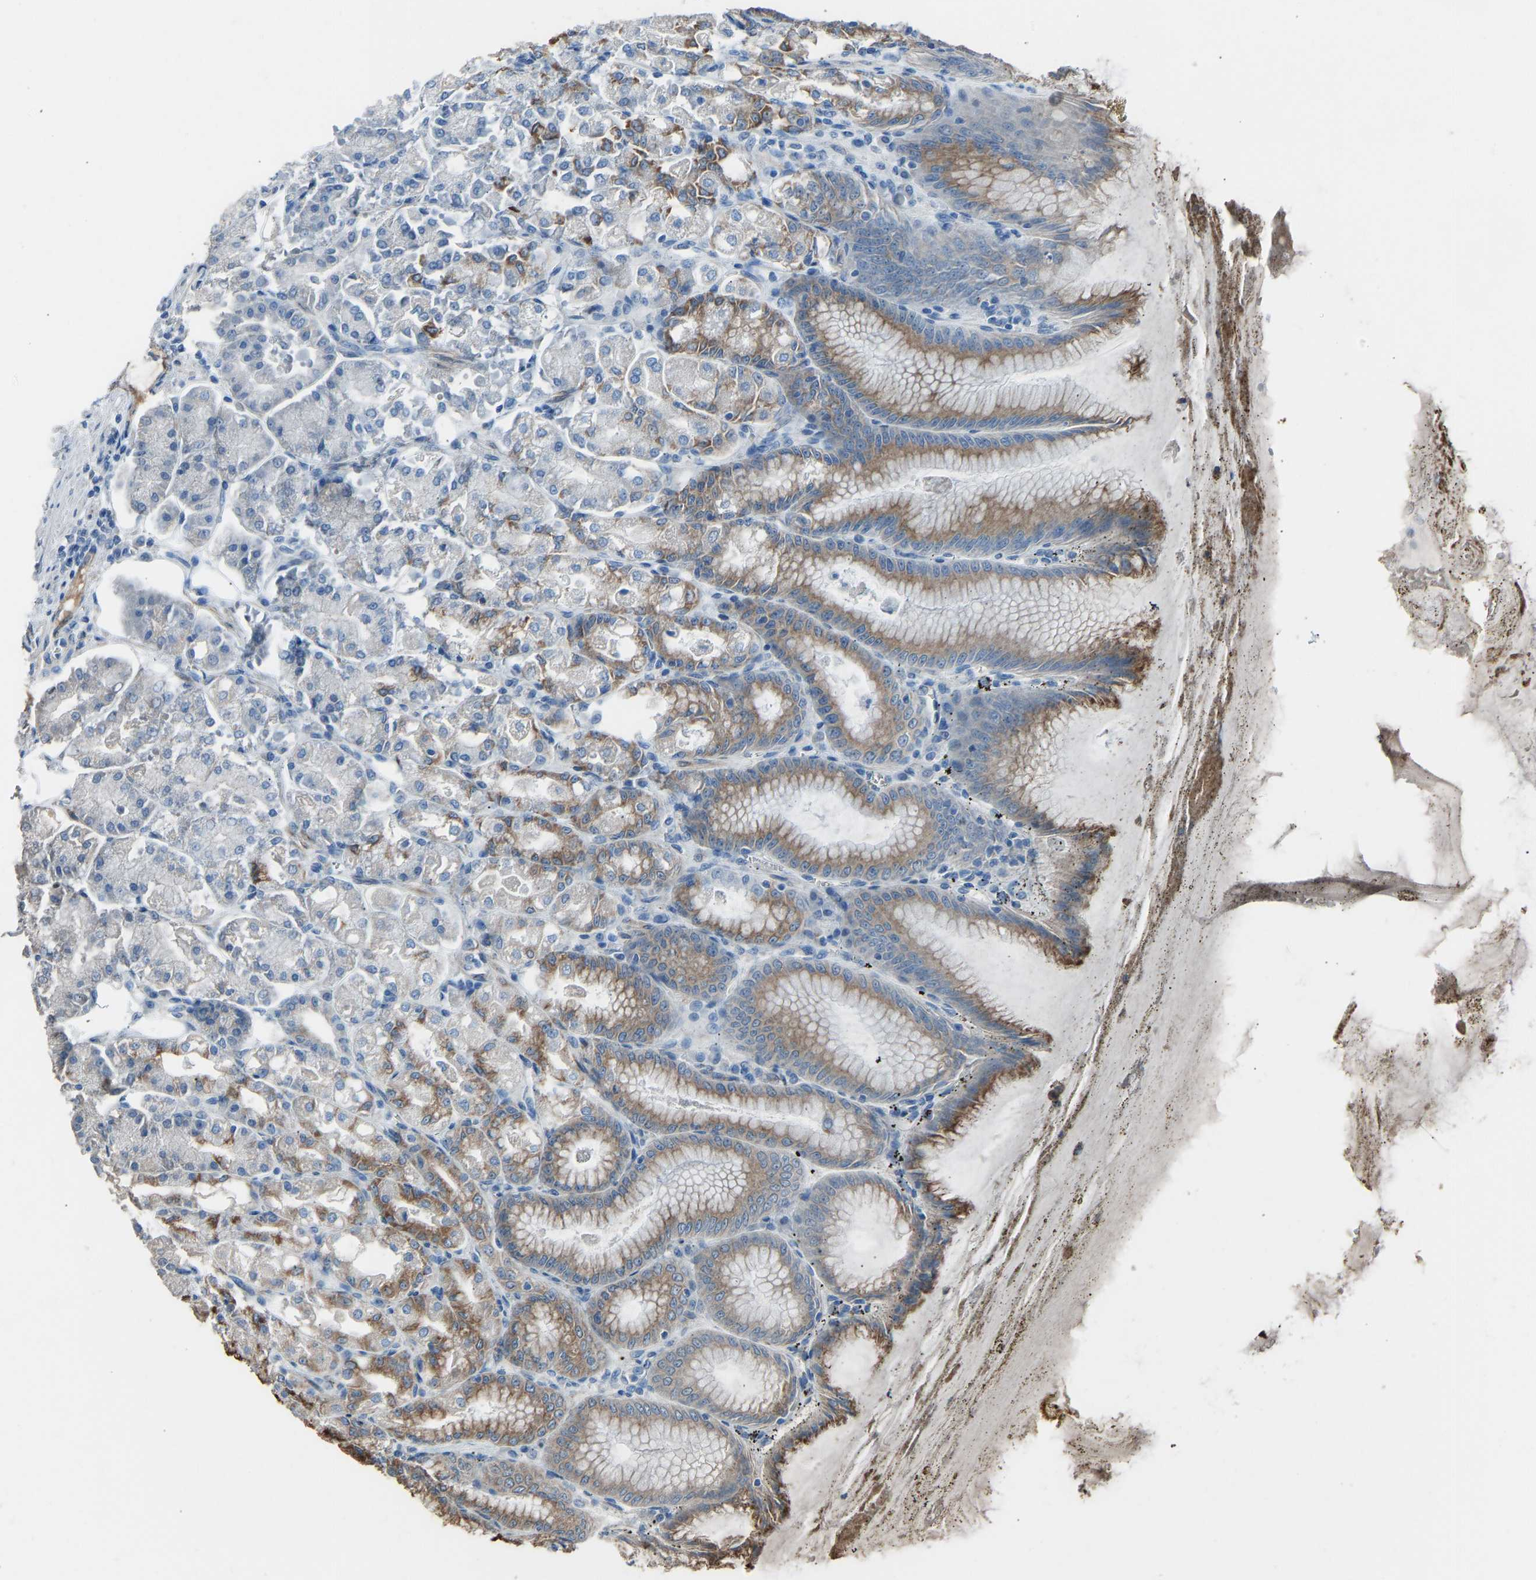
{"staining": {"intensity": "moderate", "quantity": "25%-75%", "location": "cytoplasmic/membranous"}, "tissue": "stomach", "cell_type": "Glandular cells", "image_type": "normal", "snomed": [{"axis": "morphology", "description": "Normal tissue, NOS"}, {"axis": "topography", "description": "Stomach, lower"}], "caption": "Moderate cytoplasmic/membranous protein staining is identified in about 25%-75% of glandular cells in stomach. (Stains: DAB in brown, nuclei in blue, Microscopy: brightfield microscopy at high magnification).", "gene": "TGFBR3", "patient": {"sex": "male", "age": 71}}